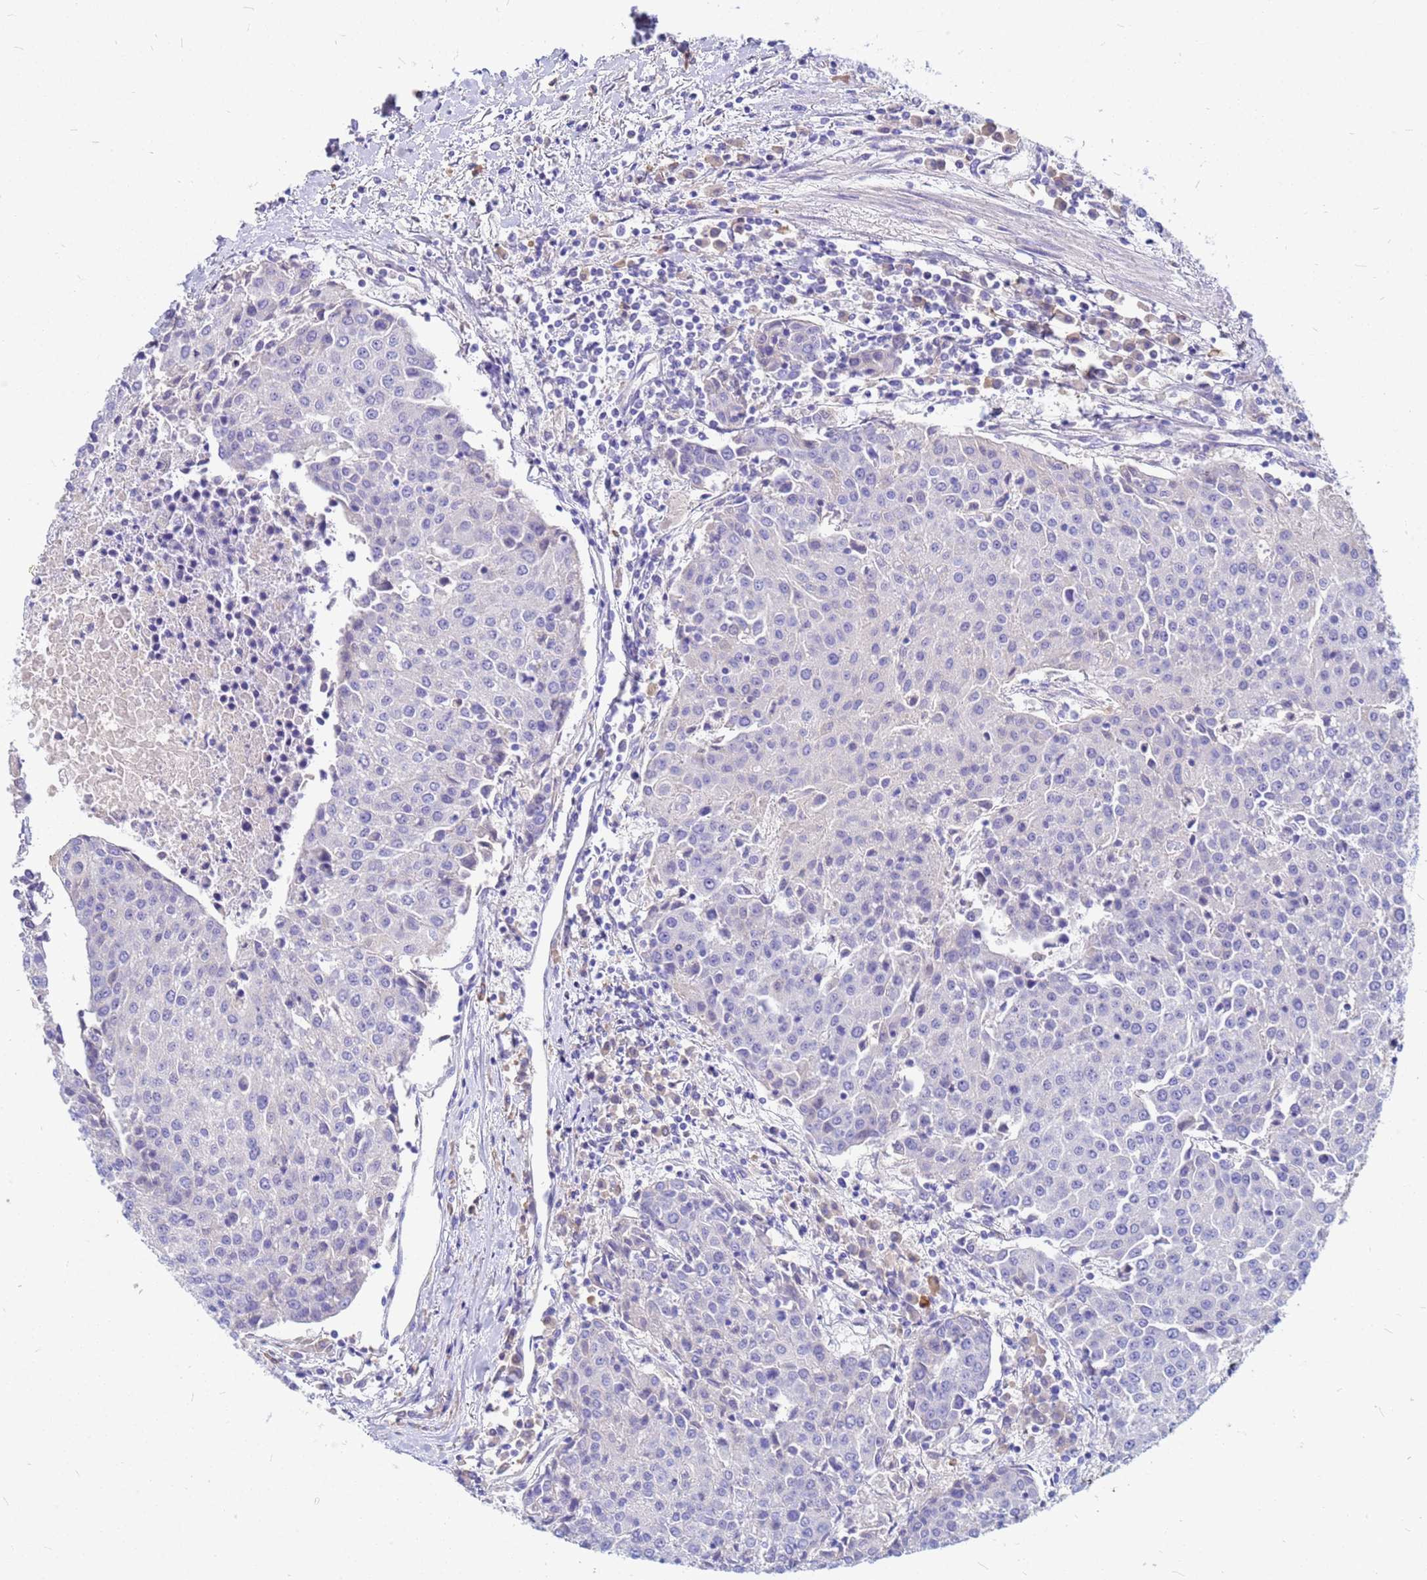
{"staining": {"intensity": "negative", "quantity": "none", "location": "none"}, "tissue": "urothelial cancer", "cell_type": "Tumor cells", "image_type": "cancer", "snomed": [{"axis": "morphology", "description": "Urothelial carcinoma, High grade"}, {"axis": "topography", "description": "Urinary bladder"}], "caption": "High power microscopy micrograph of an immunohistochemistry image of urothelial cancer, revealing no significant positivity in tumor cells. (DAB immunohistochemistry, high magnification).", "gene": "DPRX", "patient": {"sex": "female", "age": 85}}